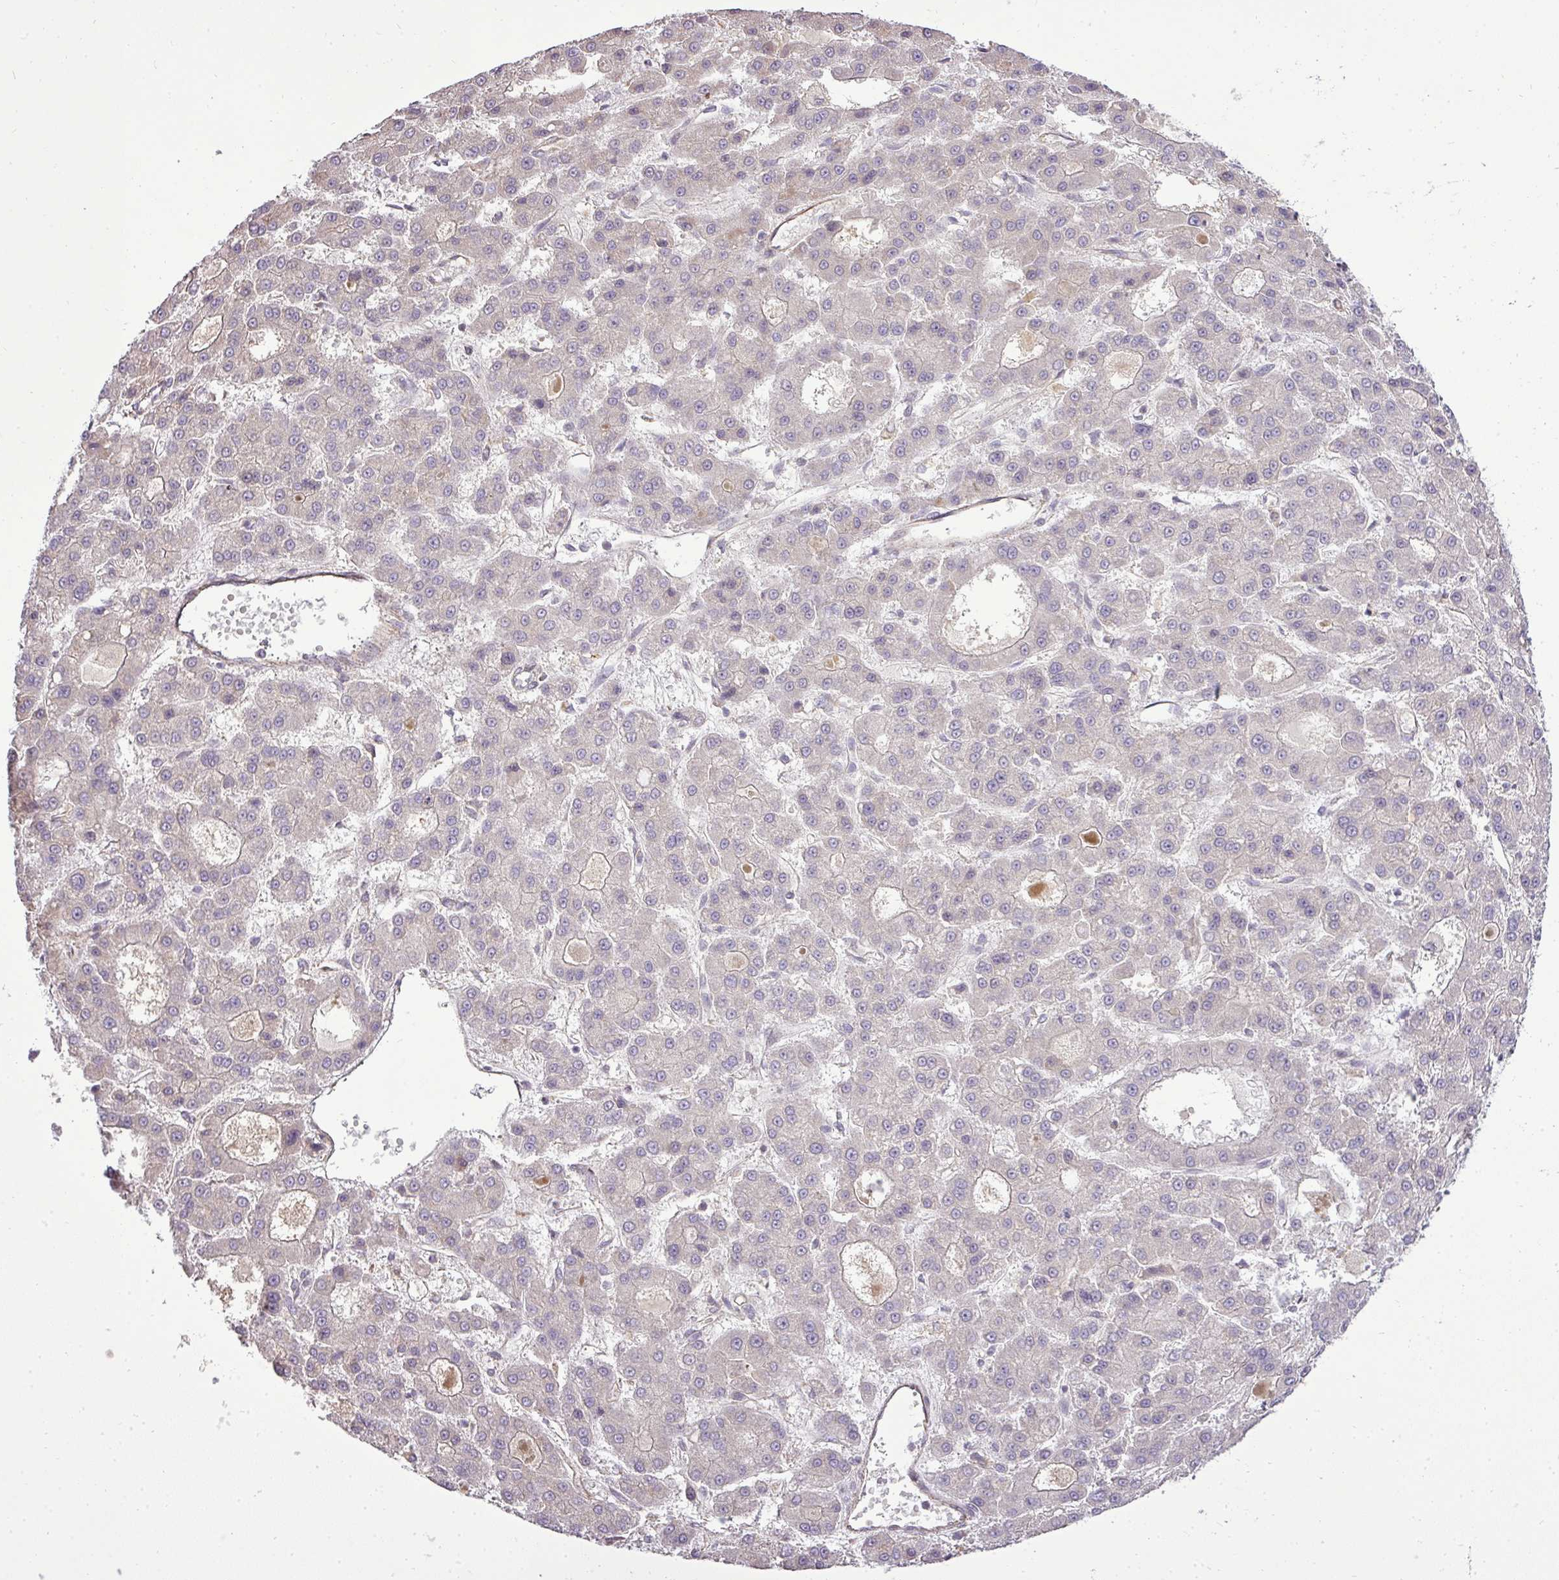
{"staining": {"intensity": "negative", "quantity": "none", "location": "none"}, "tissue": "liver cancer", "cell_type": "Tumor cells", "image_type": "cancer", "snomed": [{"axis": "morphology", "description": "Carcinoma, Hepatocellular, NOS"}, {"axis": "topography", "description": "Liver"}], "caption": "Liver hepatocellular carcinoma stained for a protein using IHC exhibits no positivity tumor cells.", "gene": "PDRG1", "patient": {"sex": "male", "age": 70}}